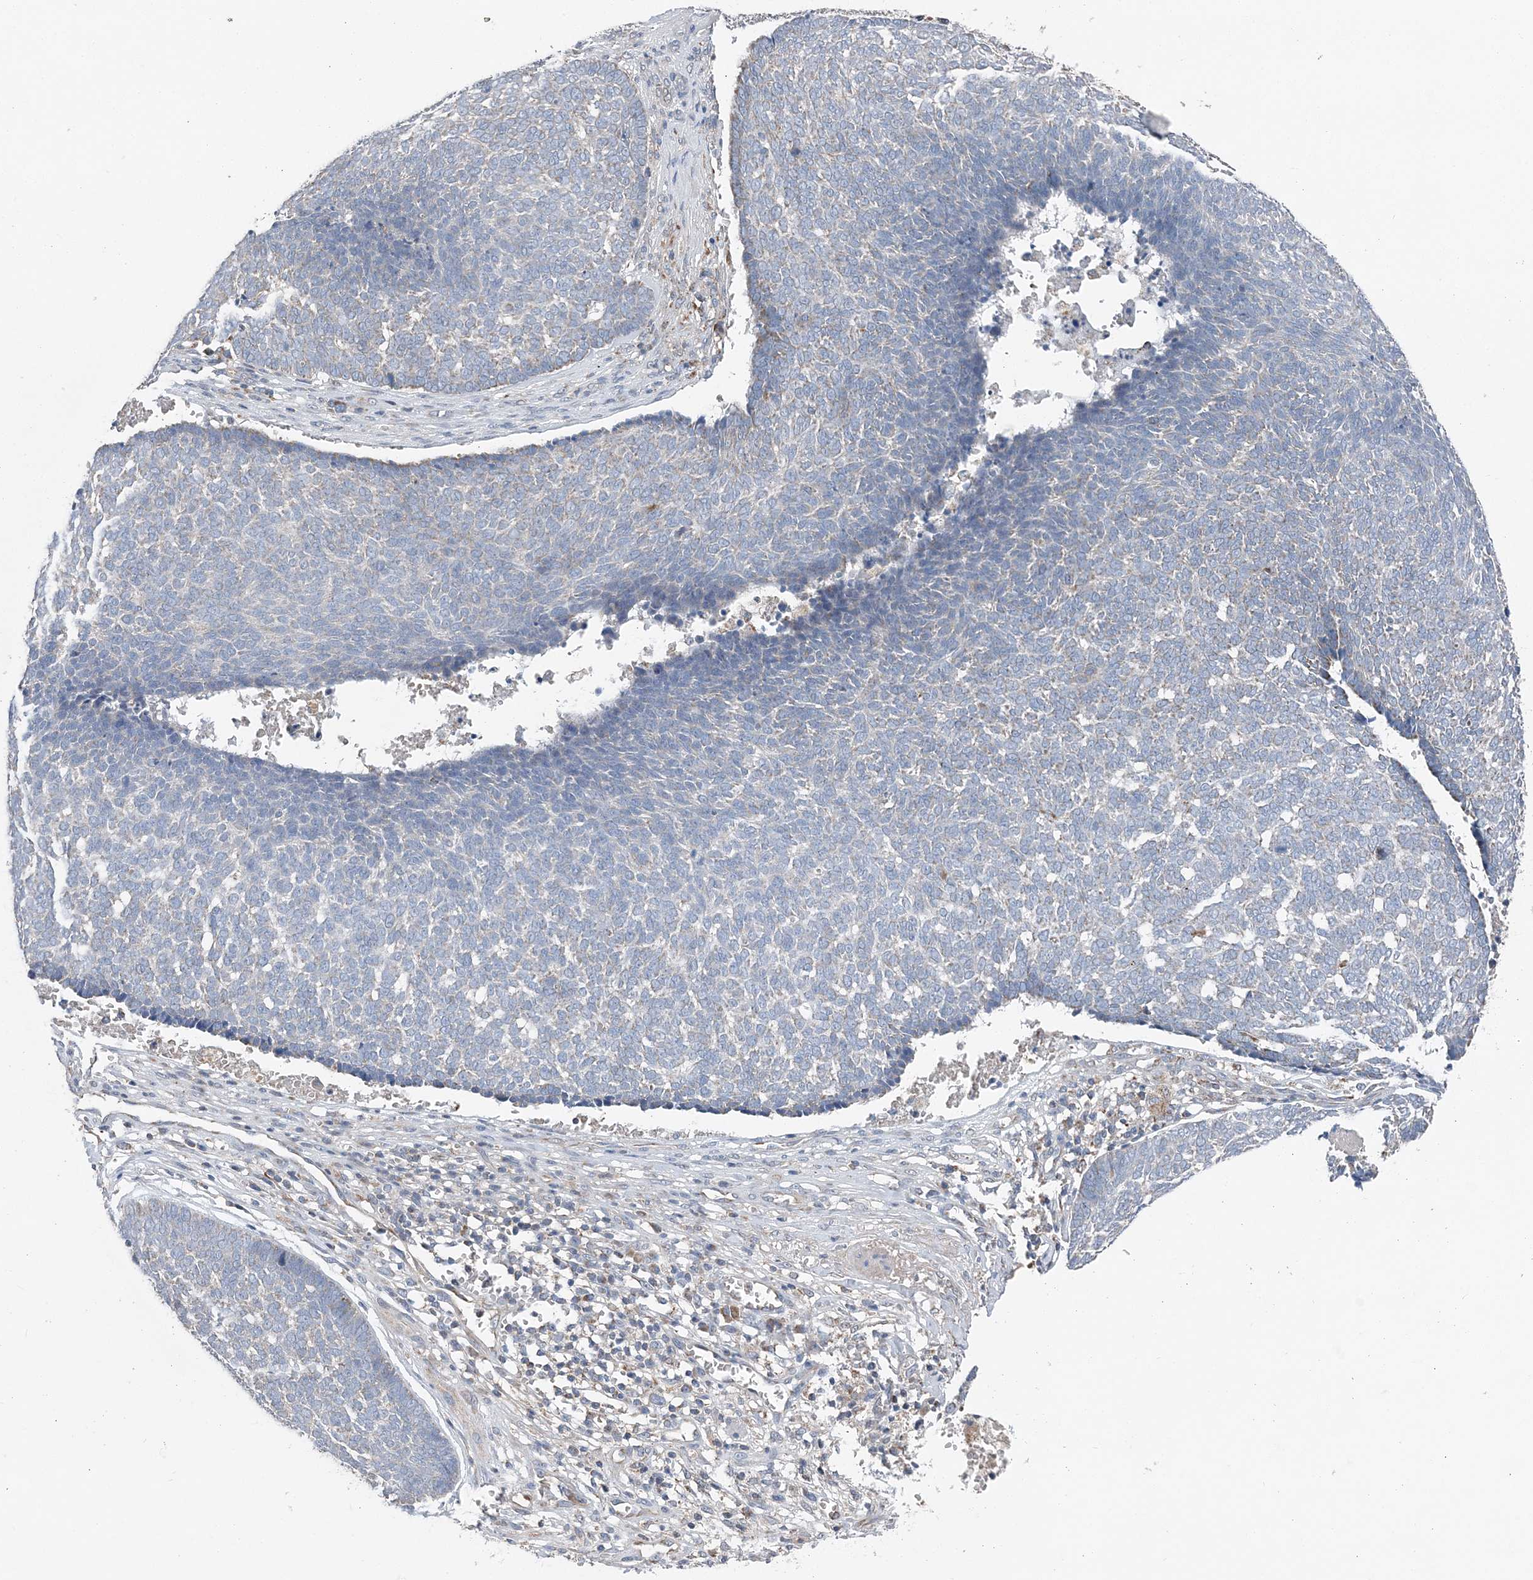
{"staining": {"intensity": "negative", "quantity": "none", "location": "none"}, "tissue": "skin cancer", "cell_type": "Tumor cells", "image_type": "cancer", "snomed": [{"axis": "morphology", "description": "Basal cell carcinoma"}, {"axis": "topography", "description": "Skin"}], "caption": "IHC histopathology image of neoplastic tissue: human skin cancer (basal cell carcinoma) stained with DAB reveals no significant protein positivity in tumor cells. The staining is performed using DAB brown chromogen with nuclei counter-stained in using hematoxylin.", "gene": "SPRY2", "patient": {"sex": "male", "age": 84}}